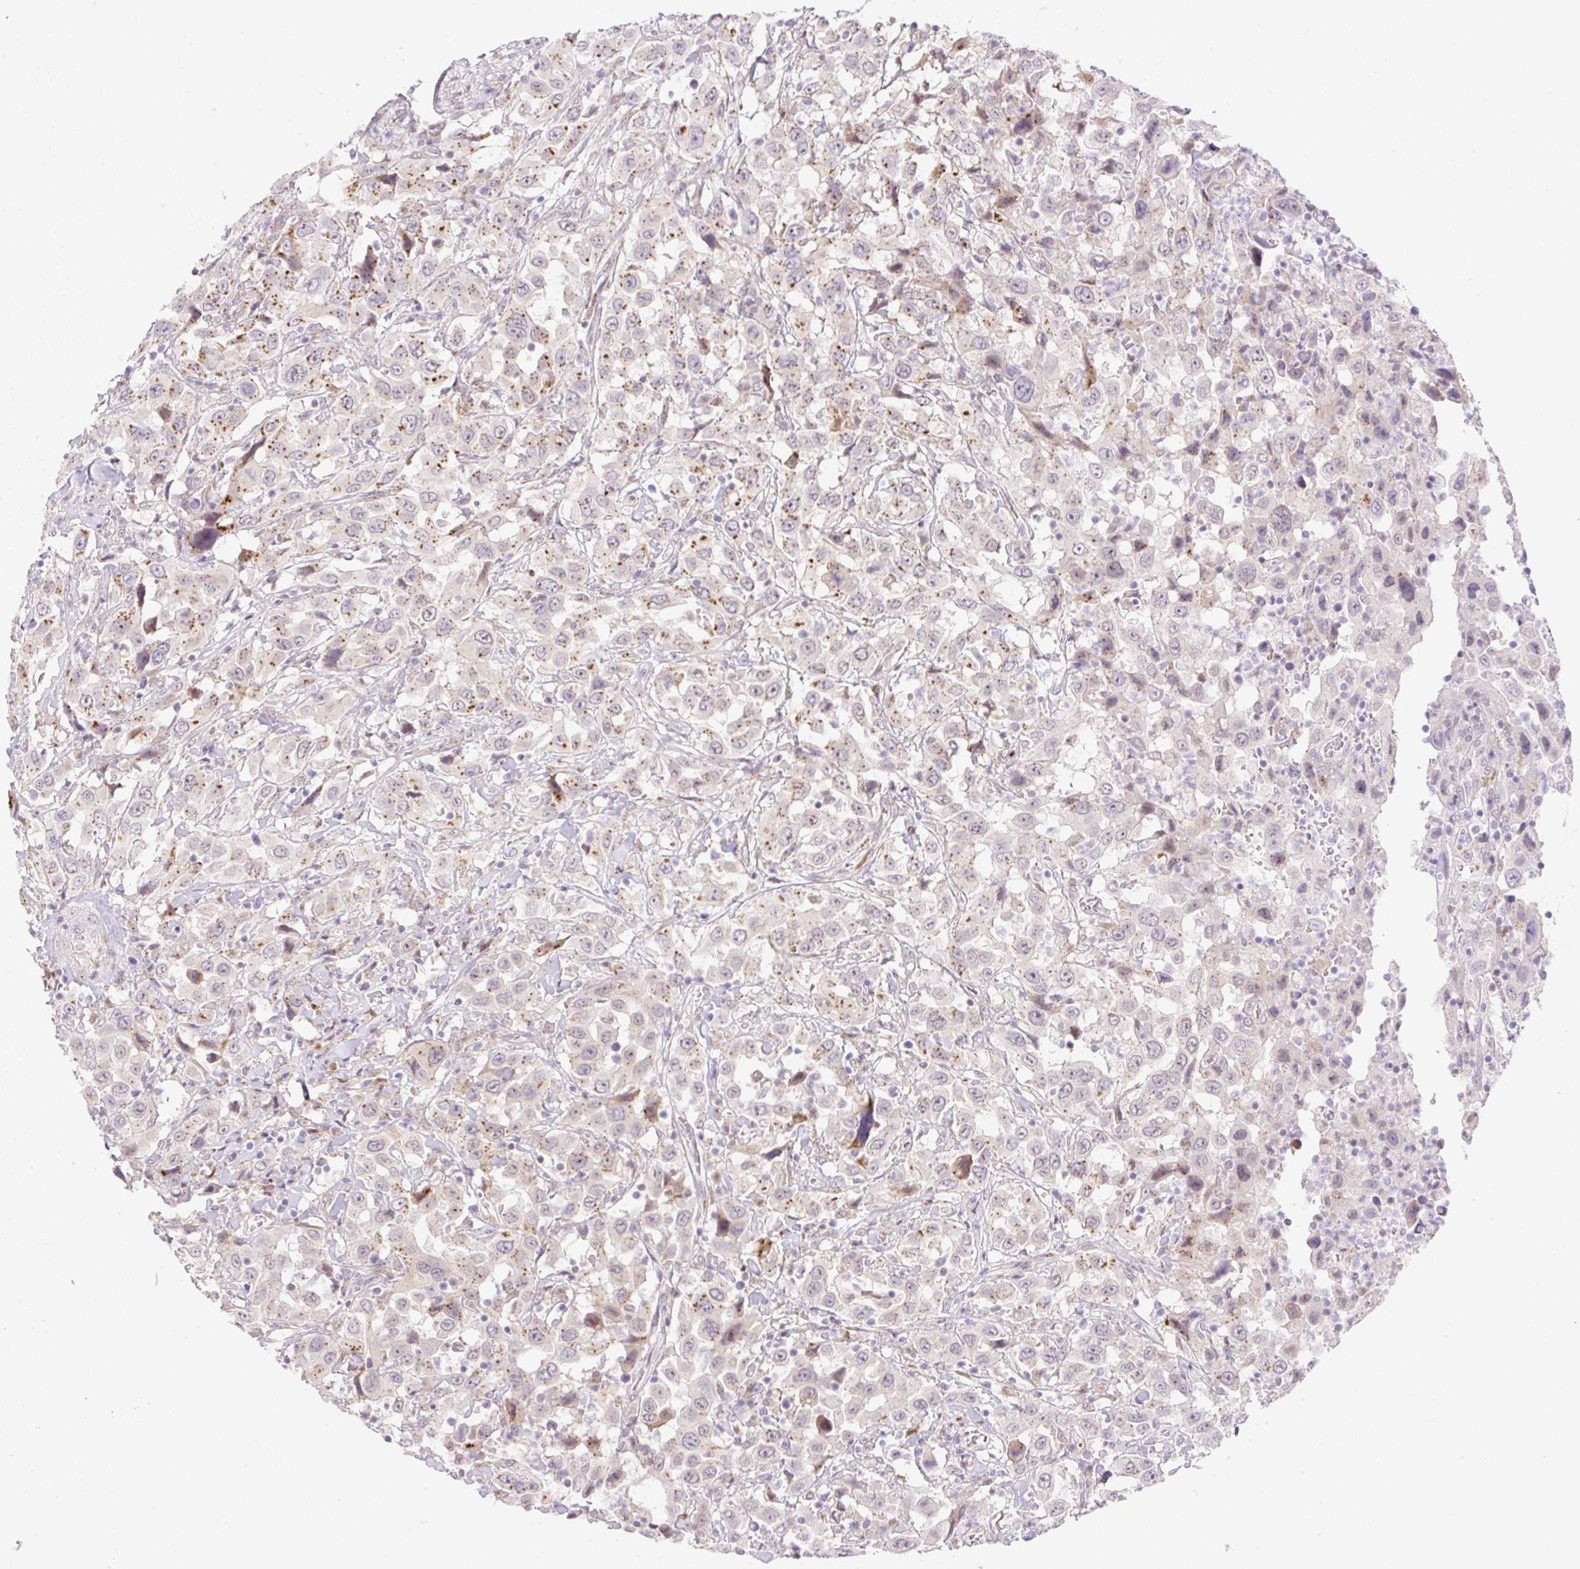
{"staining": {"intensity": "moderate", "quantity": "25%-75%", "location": "cytoplasmic/membranous"}, "tissue": "urothelial cancer", "cell_type": "Tumor cells", "image_type": "cancer", "snomed": [{"axis": "morphology", "description": "Urothelial carcinoma, High grade"}, {"axis": "topography", "description": "Urinary bladder"}], "caption": "Immunohistochemical staining of urothelial cancer reveals medium levels of moderate cytoplasmic/membranous protein expression in approximately 25%-75% of tumor cells.", "gene": "ZFP41", "patient": {"sex": "male", "age": 61}}